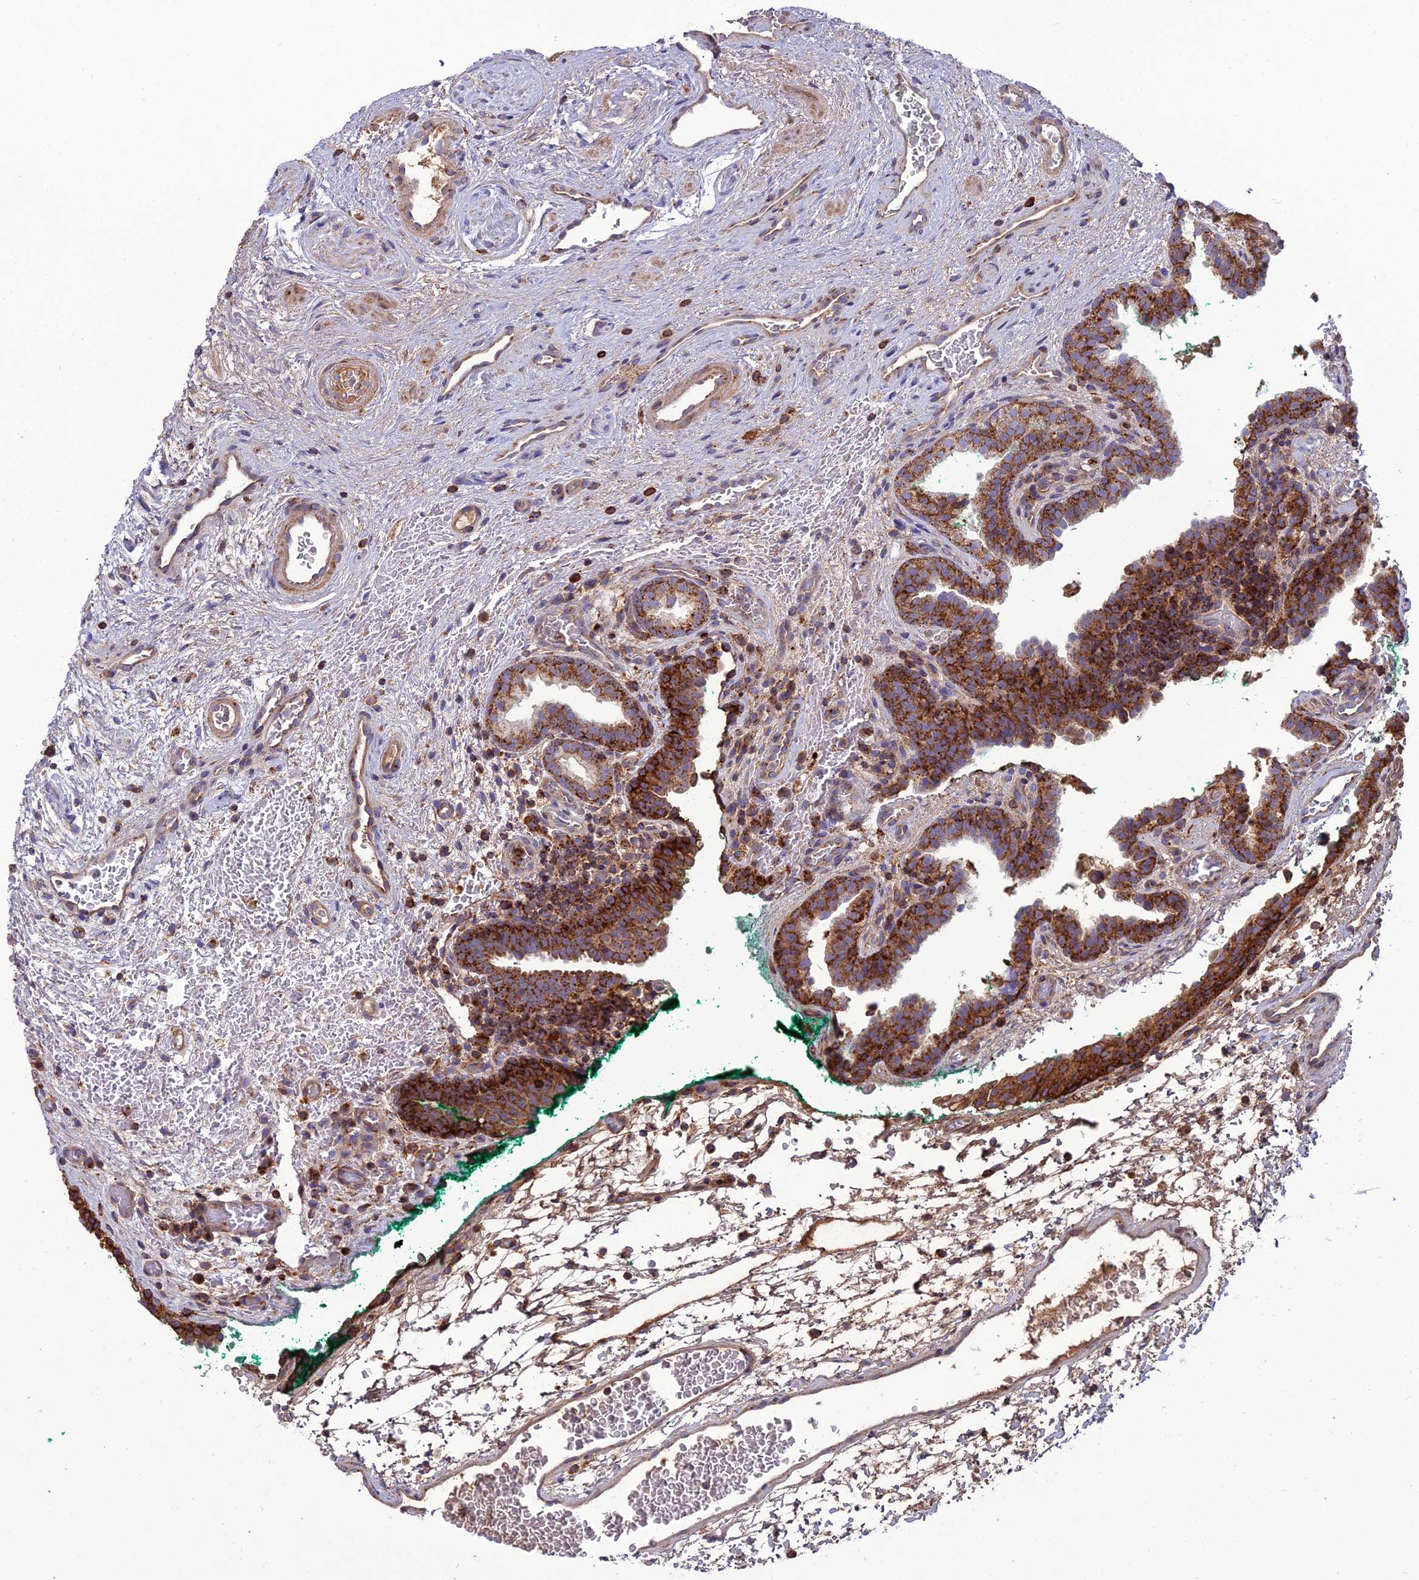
{"staining": {"intensity": "strong", "quantity": ">75%", "location": "cytoplasmic/membranous"}, "tissue": "prostate cancer", "cell_type": "Tumor cells", "image_type": "cancer", "snomed": [{"axis": "morphology", "description": "Adenocarcinoma, High grade"}, {"axis": "topography", "description": "Prostate"}], "caption": "Prostate high-grade adenocarcinoma stained with IHC shows strong cytoplasmic/membranous positivity in approximately >75% of tumor cells.", "gene": "LNPEP", "patient": {"sex": "male", "age": 56}}